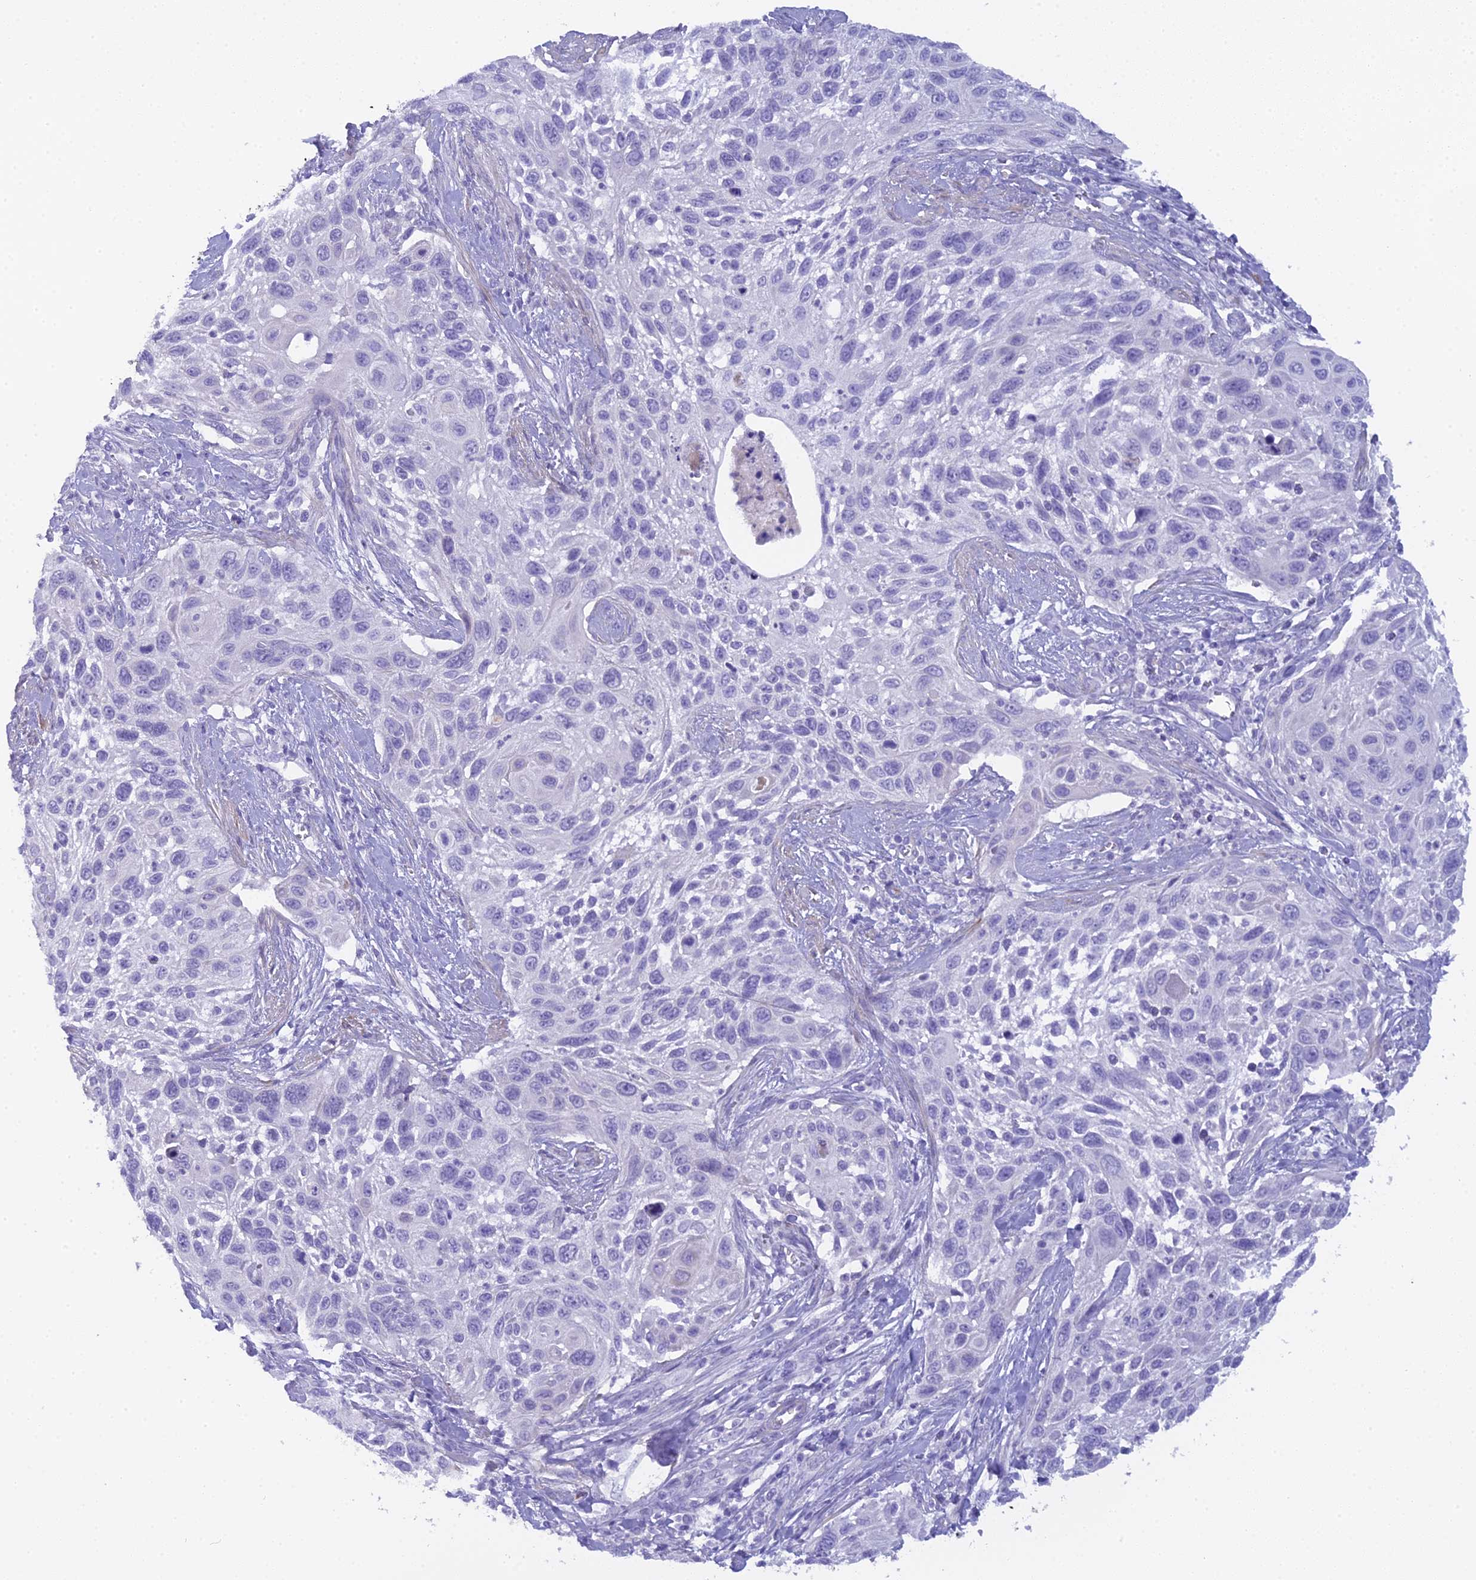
{"staining": {"intensity": "negative", "quantity": "none", "location": "none"}, "tissue": "cervical cancer", "cell_type": "Tumor cells", "image_type": "cancer", "snomed": [{"axis": "morphology", "description": "Squamous cell carcinoma, NOS"}, {"axis": "topography", "description": "Cervix"}], "caption": "Histopathology image shows no protein positivity in tumor cells of cervical cancer (squamous cell carcinoma) tissue. (Immunohistochemistry (ihc), brightfield microscopy, high magnification).", "gene": "UNC80", "patient": {"sex": "female", "age": 70}}